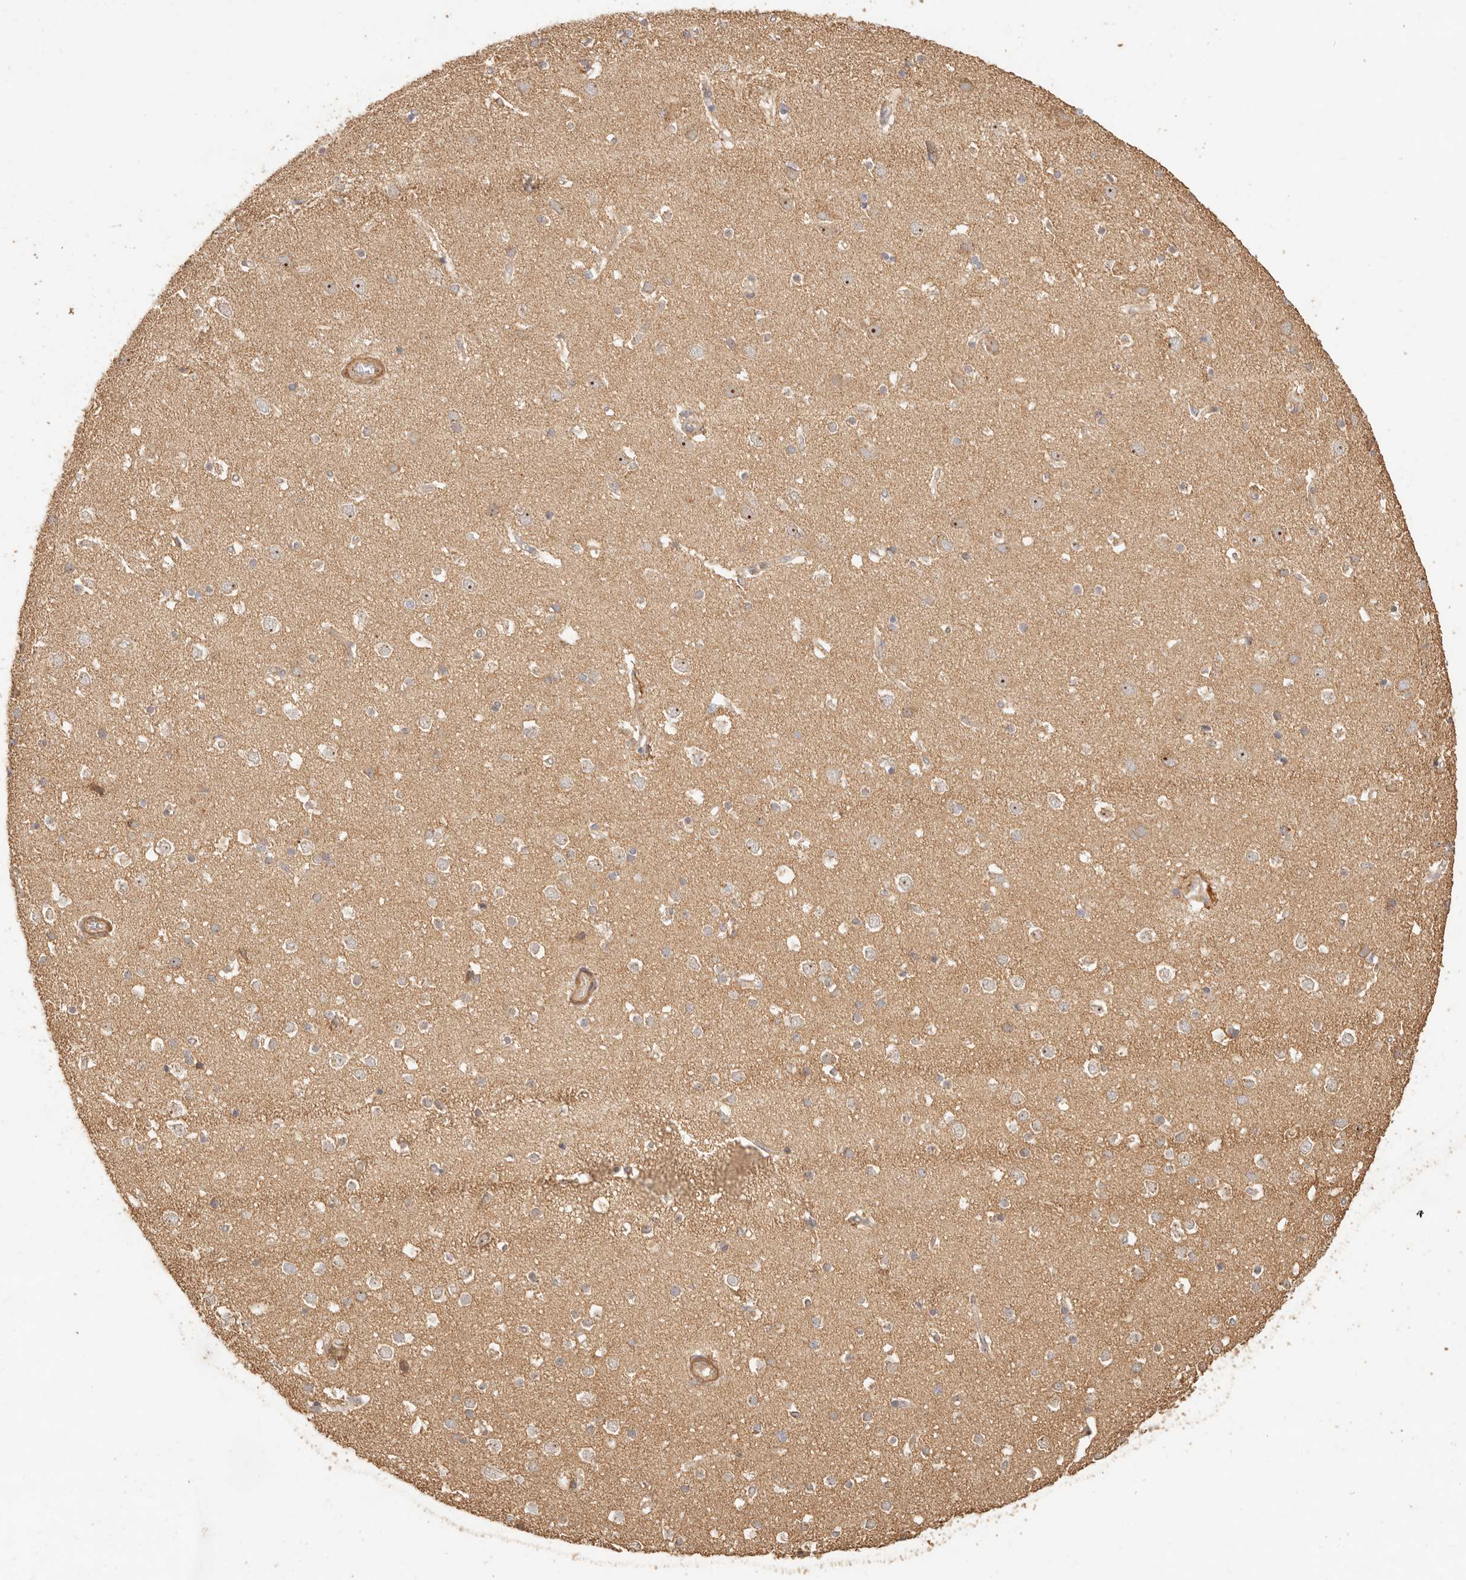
{"staining": {"intensity": "negative", "quantity": "none", "location": "none"}, "tissue": "cerebral cortex", "cell_type": "Endothelial cells", "image_type": "normal", "snomed": [{"axis": "morphology", "description": "Normal tissue, NOS"}, {"axis": "topography", "description": "Cerebral cortex"}], "caption": "Immunohistochemistry (IHC) of unremarkable human cerebral cortex shows no staining in endothelial cells.", "gene": "PTPN22", "patient": {"sex": "male", "age": 54}}